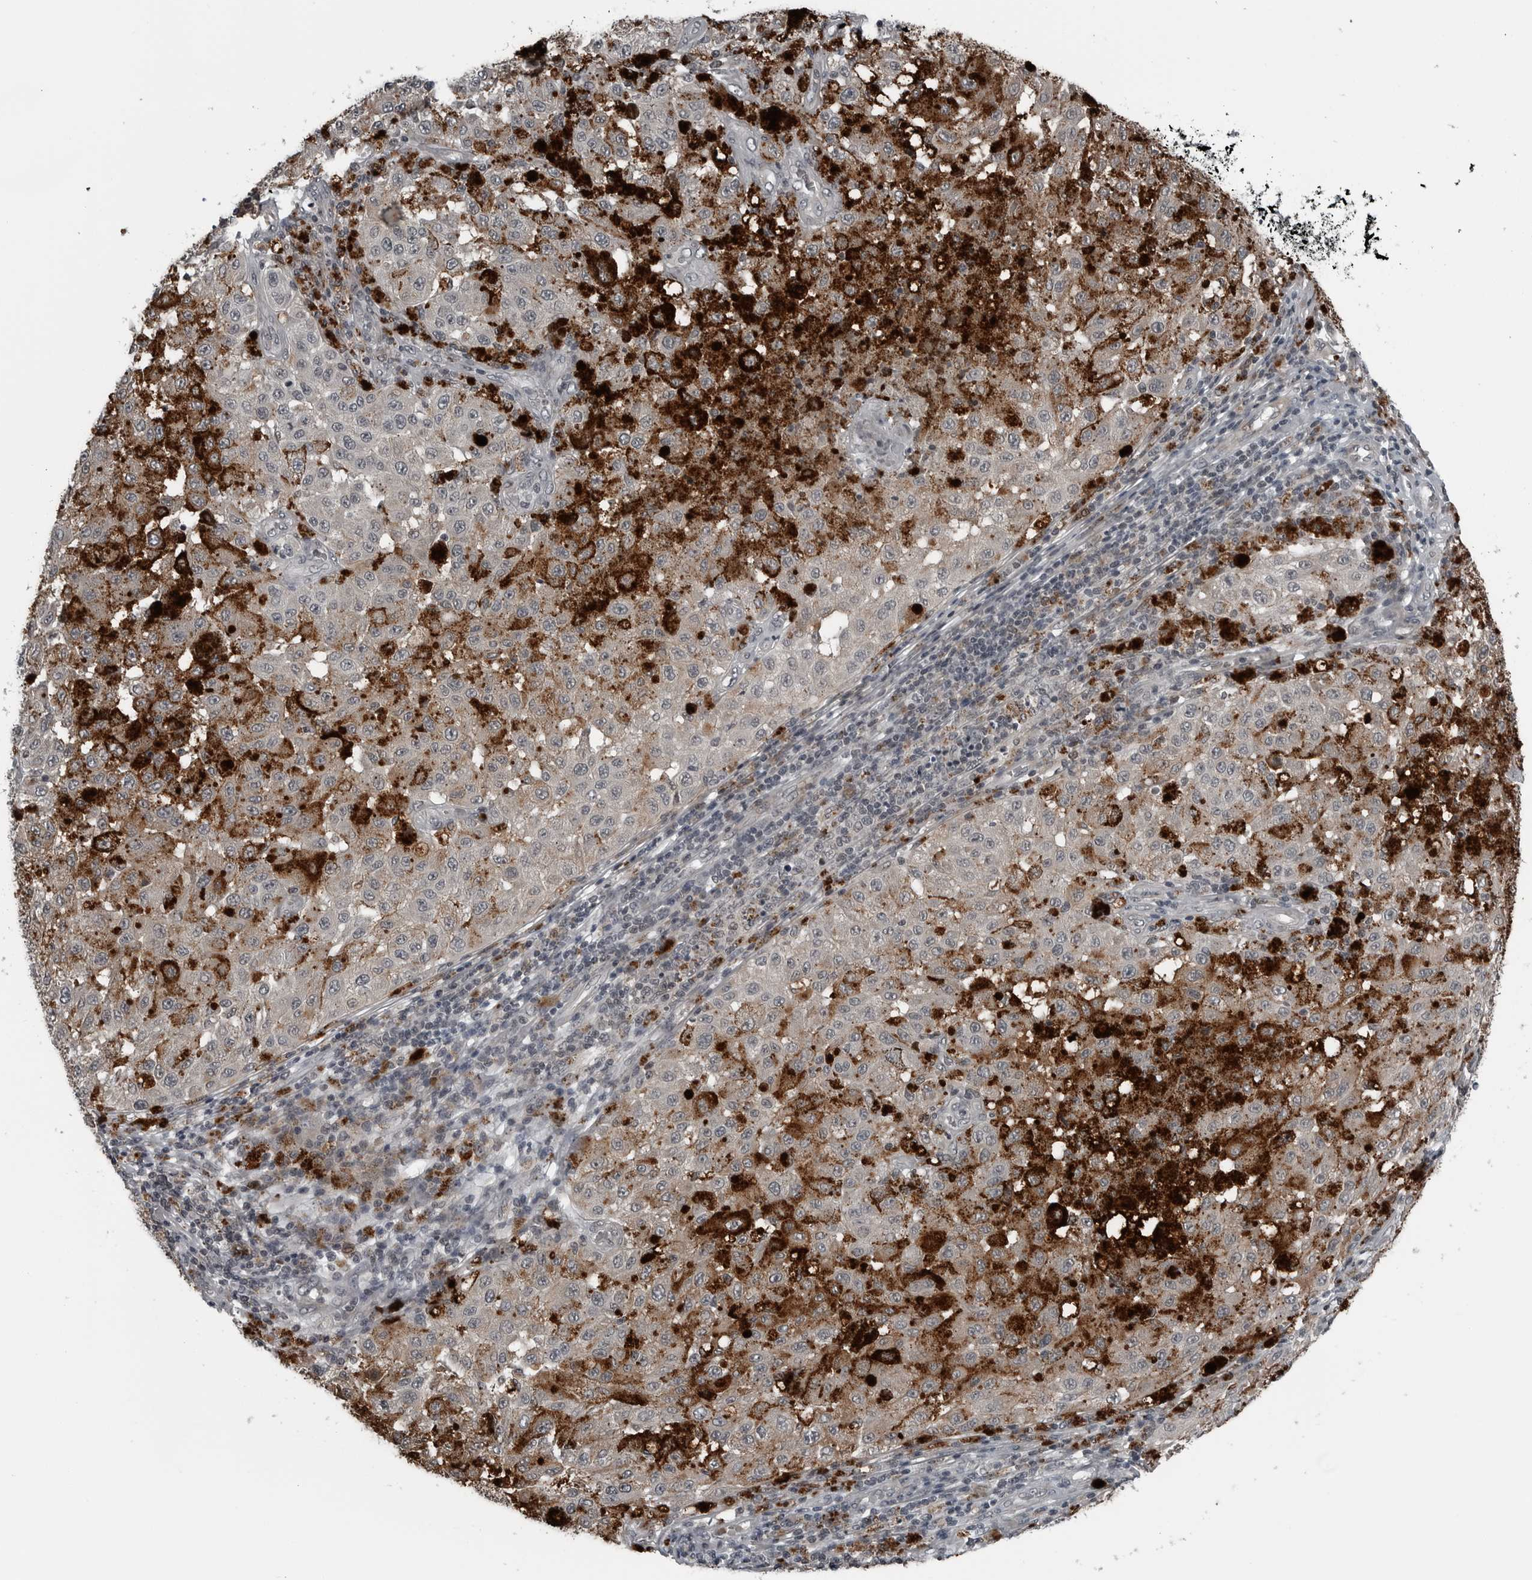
{"staining": {"intensity": "negative", "quantity": "none", "location": "none"}, "tissue": "melanoma", "cell_type": "Tumor cells", "image_type": "cancer", "snomed": [{"axis": "morphology", "description": "Malignant melanoma, NOS"}, {"axis": "topography", "description": "Skin"}], "caption": "Tumor cells show no significant positivity in malignant melanoma.", "gene": "GAK", "patient": {"sex": "female", "age": 64}}